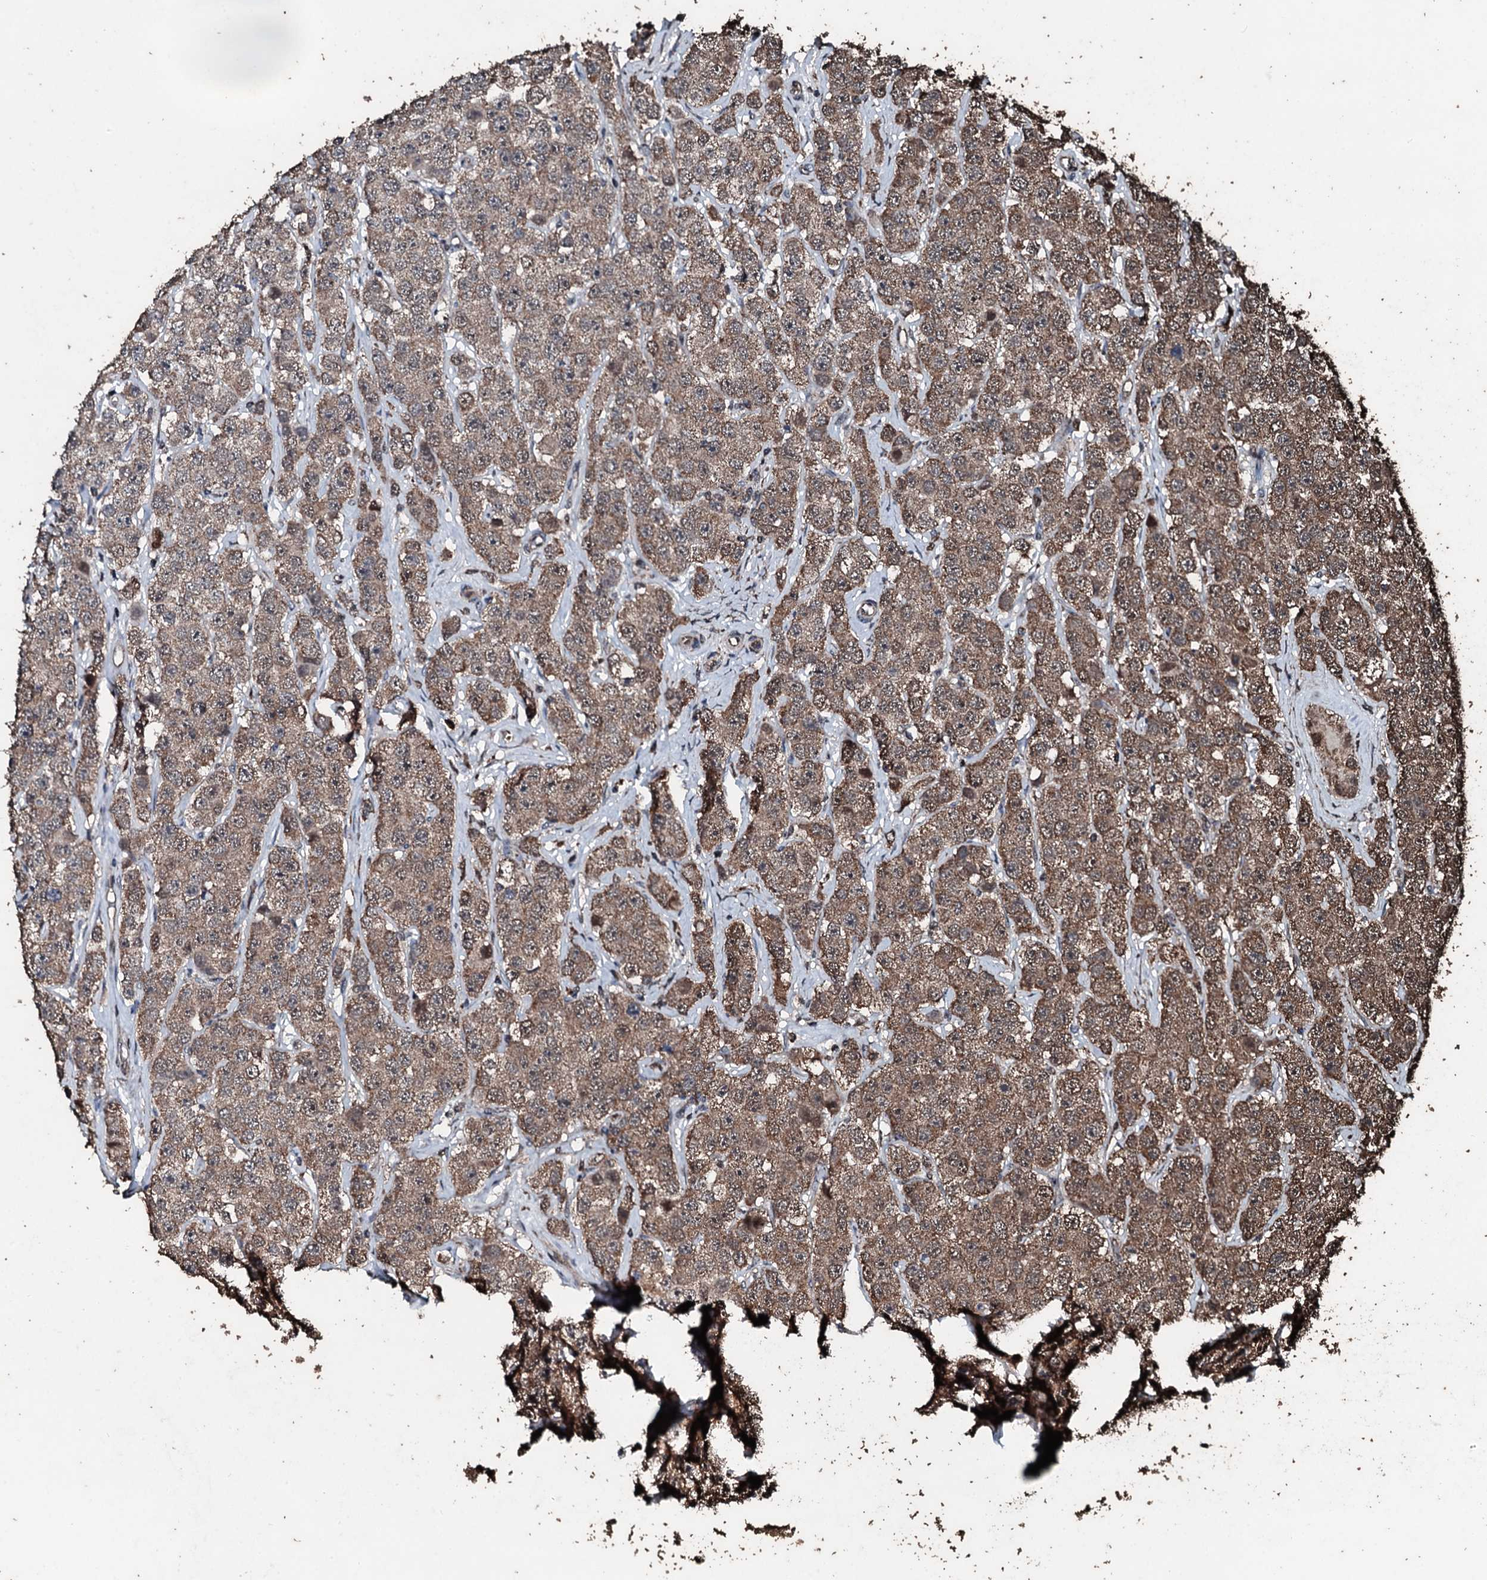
{"staining": {"intensity": "moderate", "quantity": ">75%", "location": "cytoplasmic/membranous"}, "tissue": "testis cancer", "cell_type": "Tumor cells", "image_type": "cancer", "snomed": [{"axis": "morphology", "description": "Seminoma, NOS"}, {"axis": "topography", "description": "Testis"}], "caption": "The photomicrograph demonstrates immunohistochemical staining of testis cancer. There is moderate cytoplasmic/membranous positivity is identified in about >75% of tumor cells. (IHC, brightfield microscopy, high magnification).", "gene": "FAAP24", "patient": {"sex": "male", "age": 28}}